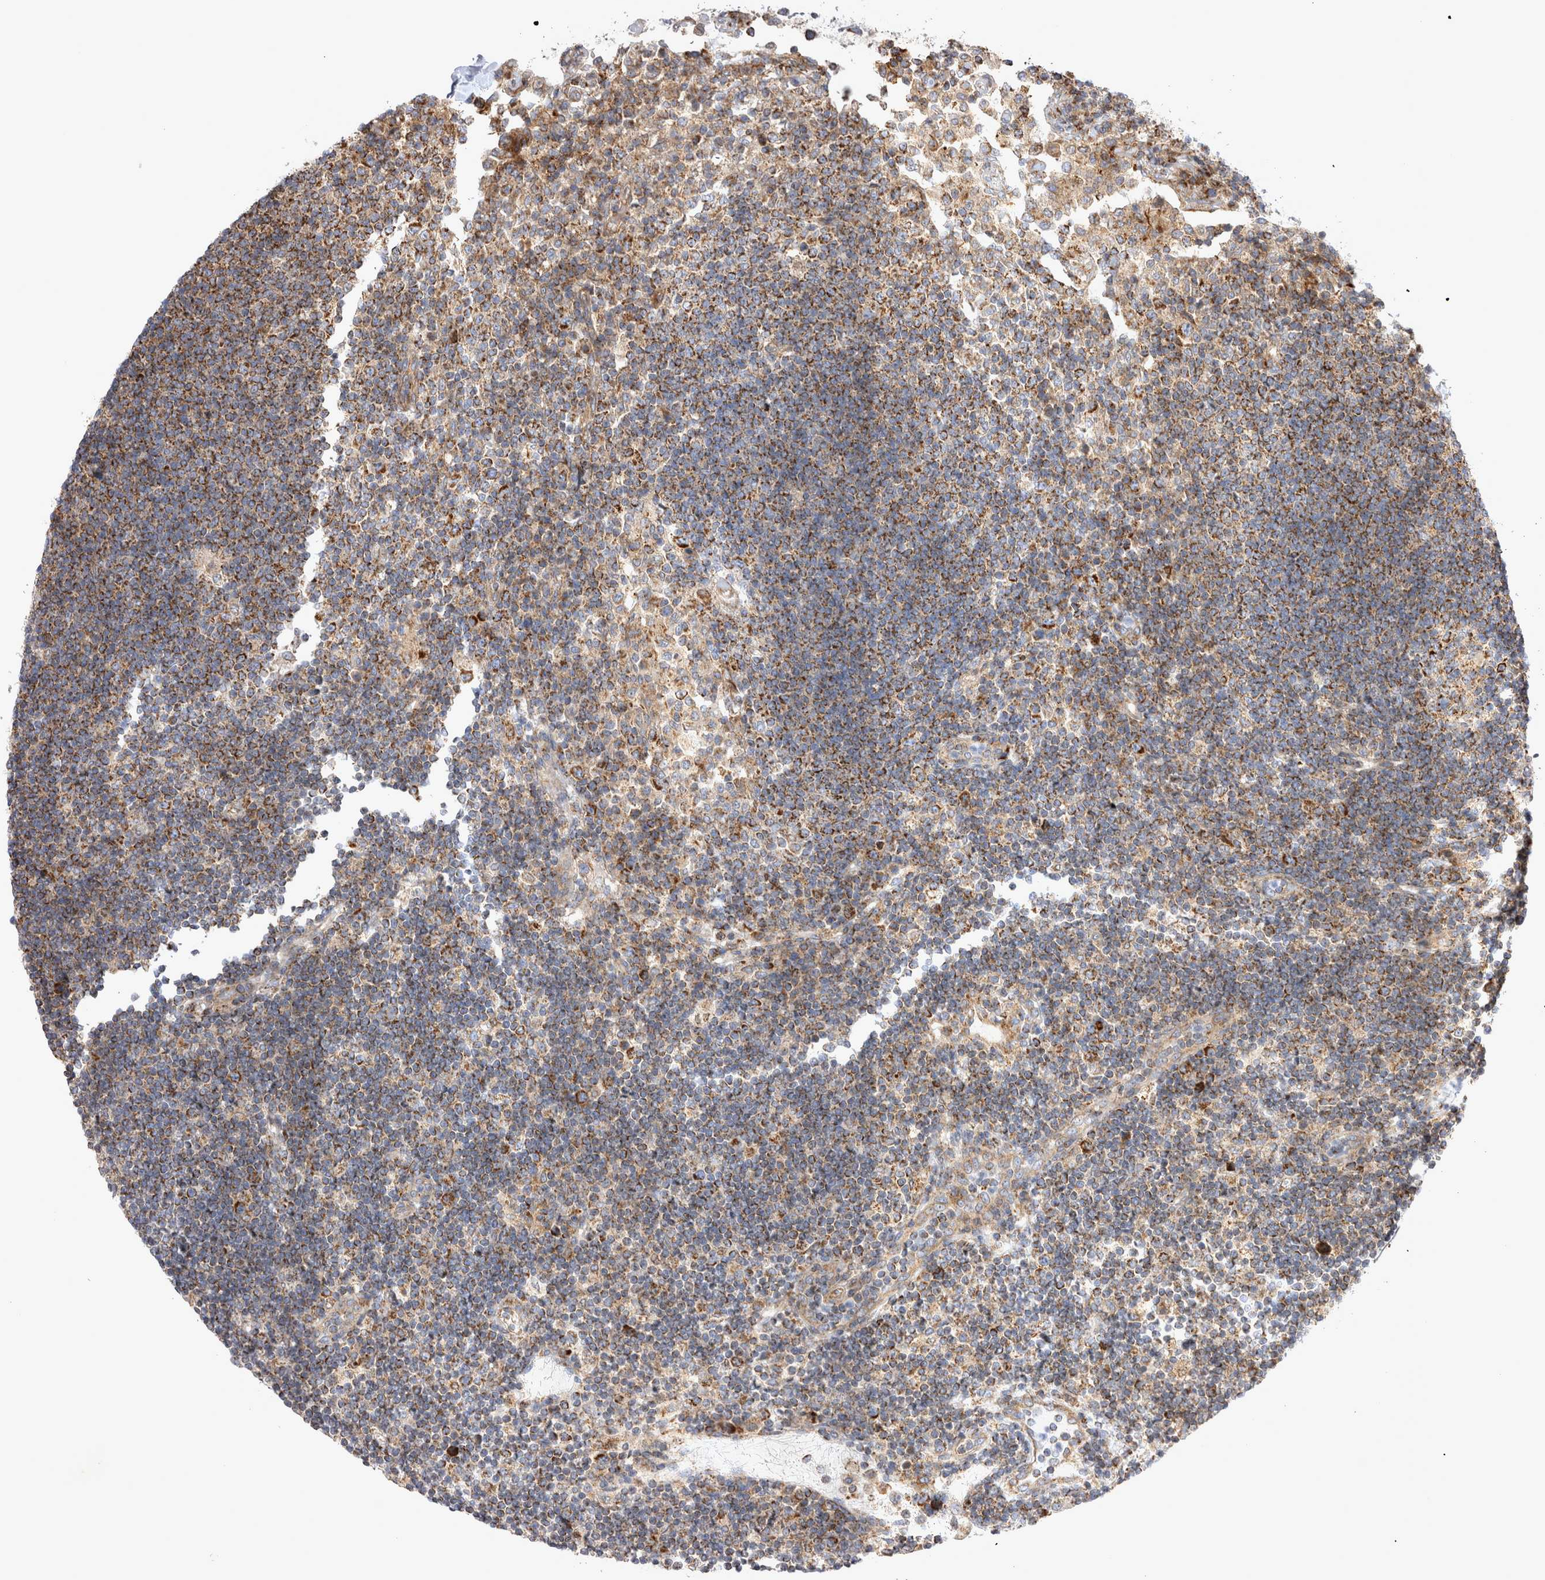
{"staining": {"intensity": "moderate", "quantity": ">75%", "location": "cytoplasmic/membranous"}, "tissue": "lymph node", "cell_type": "Germinal center cells", "image_type": "normal", "snomed": [{"axis": "morphology", "description": "Normal tissue, NOS"}, {"axis": "topography", "description": "Lymph node"}], "caption": "Germinal center cells exhibit medium levels of moderate cytoplasmic/membranous staining in approximately >75% of cells in benign human lymph node.", "gene": "TSPOAP1", "patient": {"sex": "female", "age": 53}}